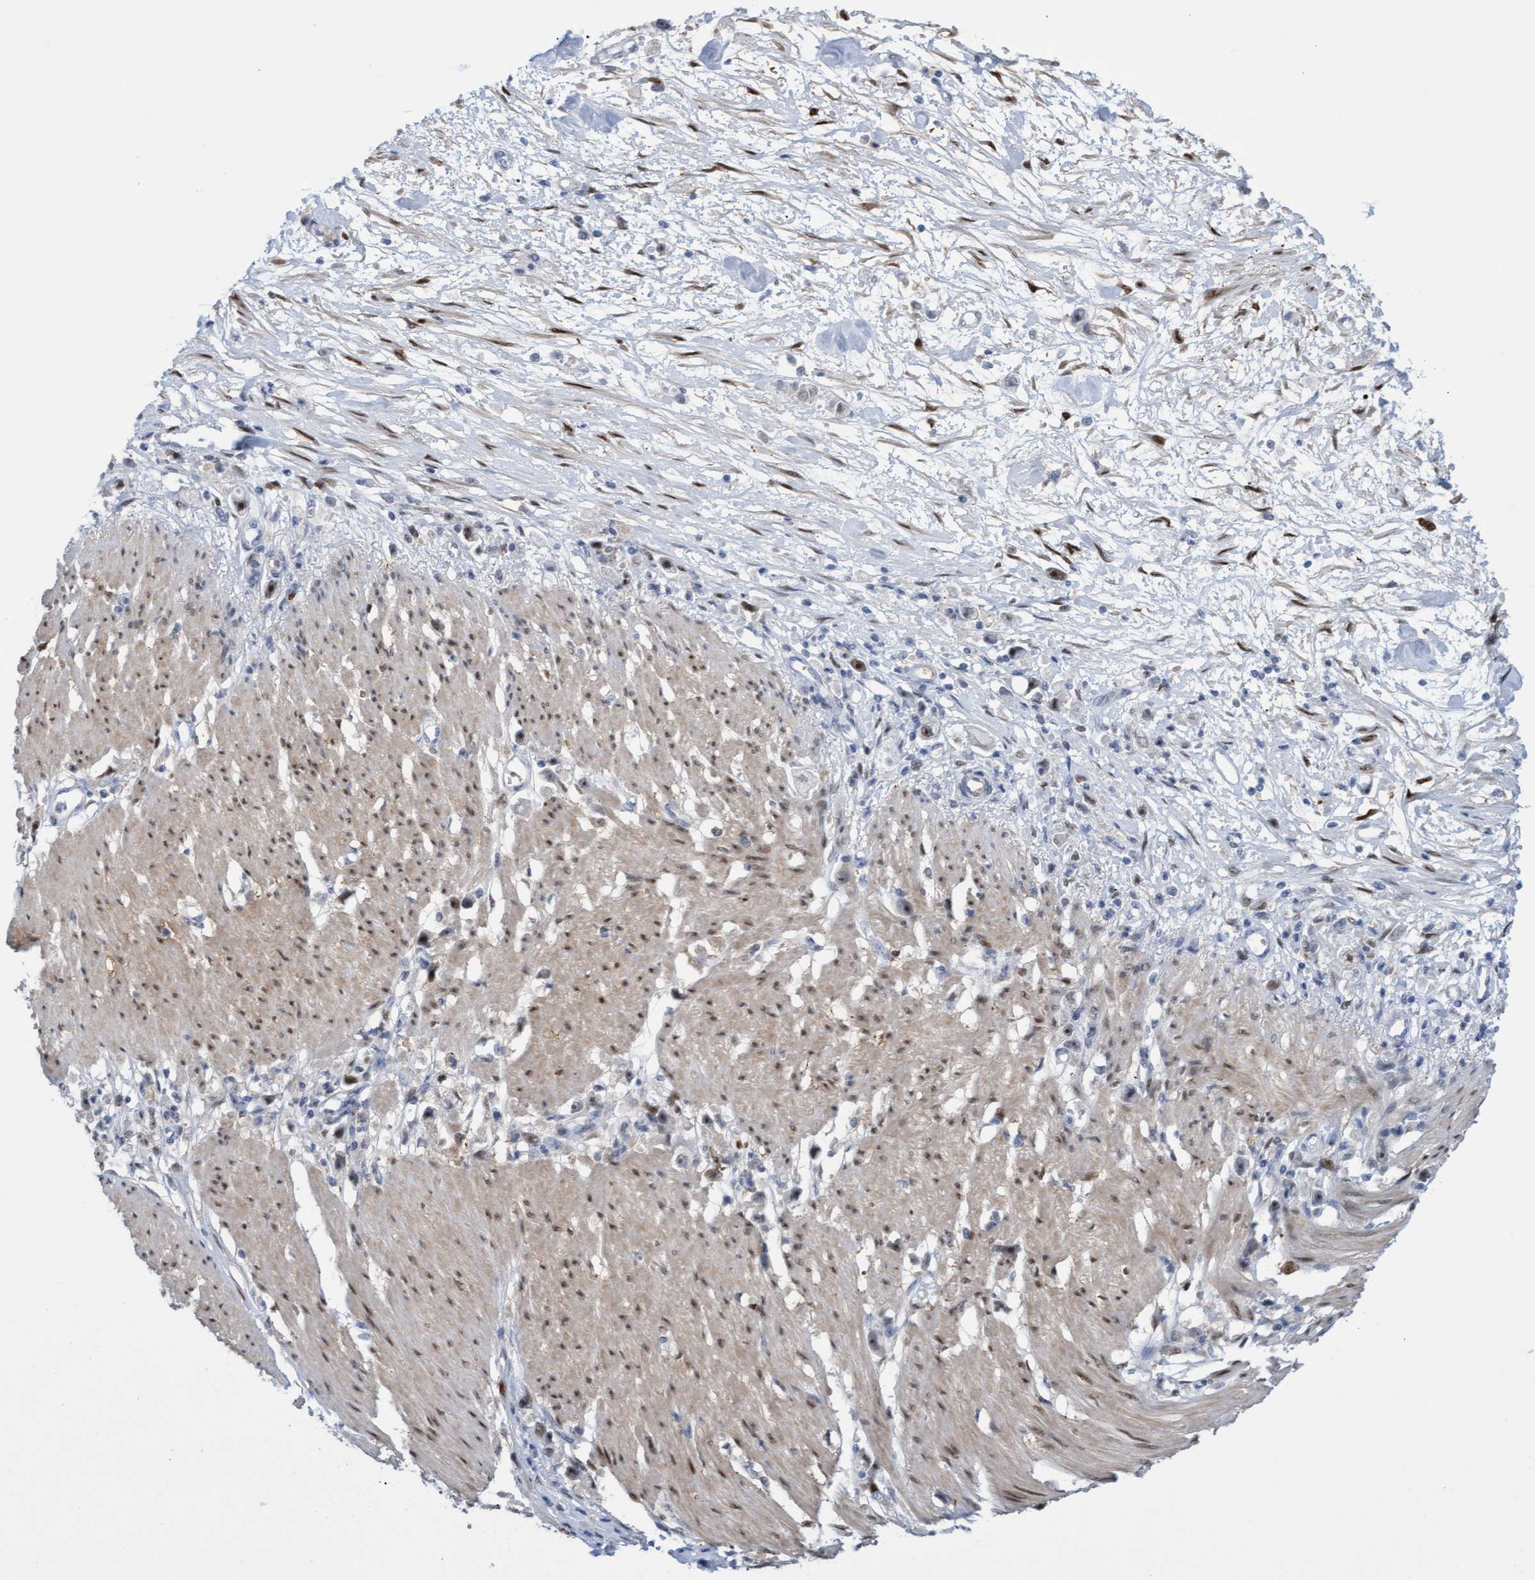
{"staining": {"intensity": "moderate", "quantity": "25%-75%", "location": "nuclear"}, "tissue": "stomach cancer", "cell_type": "Tumor cells", "image_type": "cancer", "snomed": [{"axis": "morphology", "description": "Adenocarcinoma, NOS"}, {"axis": "topography", "description": "Stomach"}], "caption": "A high-resolution micrograph shows immunohistochemistry staining of stomach cancer (adenocarcinoma), which demonstrates moderate nuclear staining in about 25%-75% of tumor cells.", "gene": "PINX1", "patient": {"sex": "female", "age": 59}}